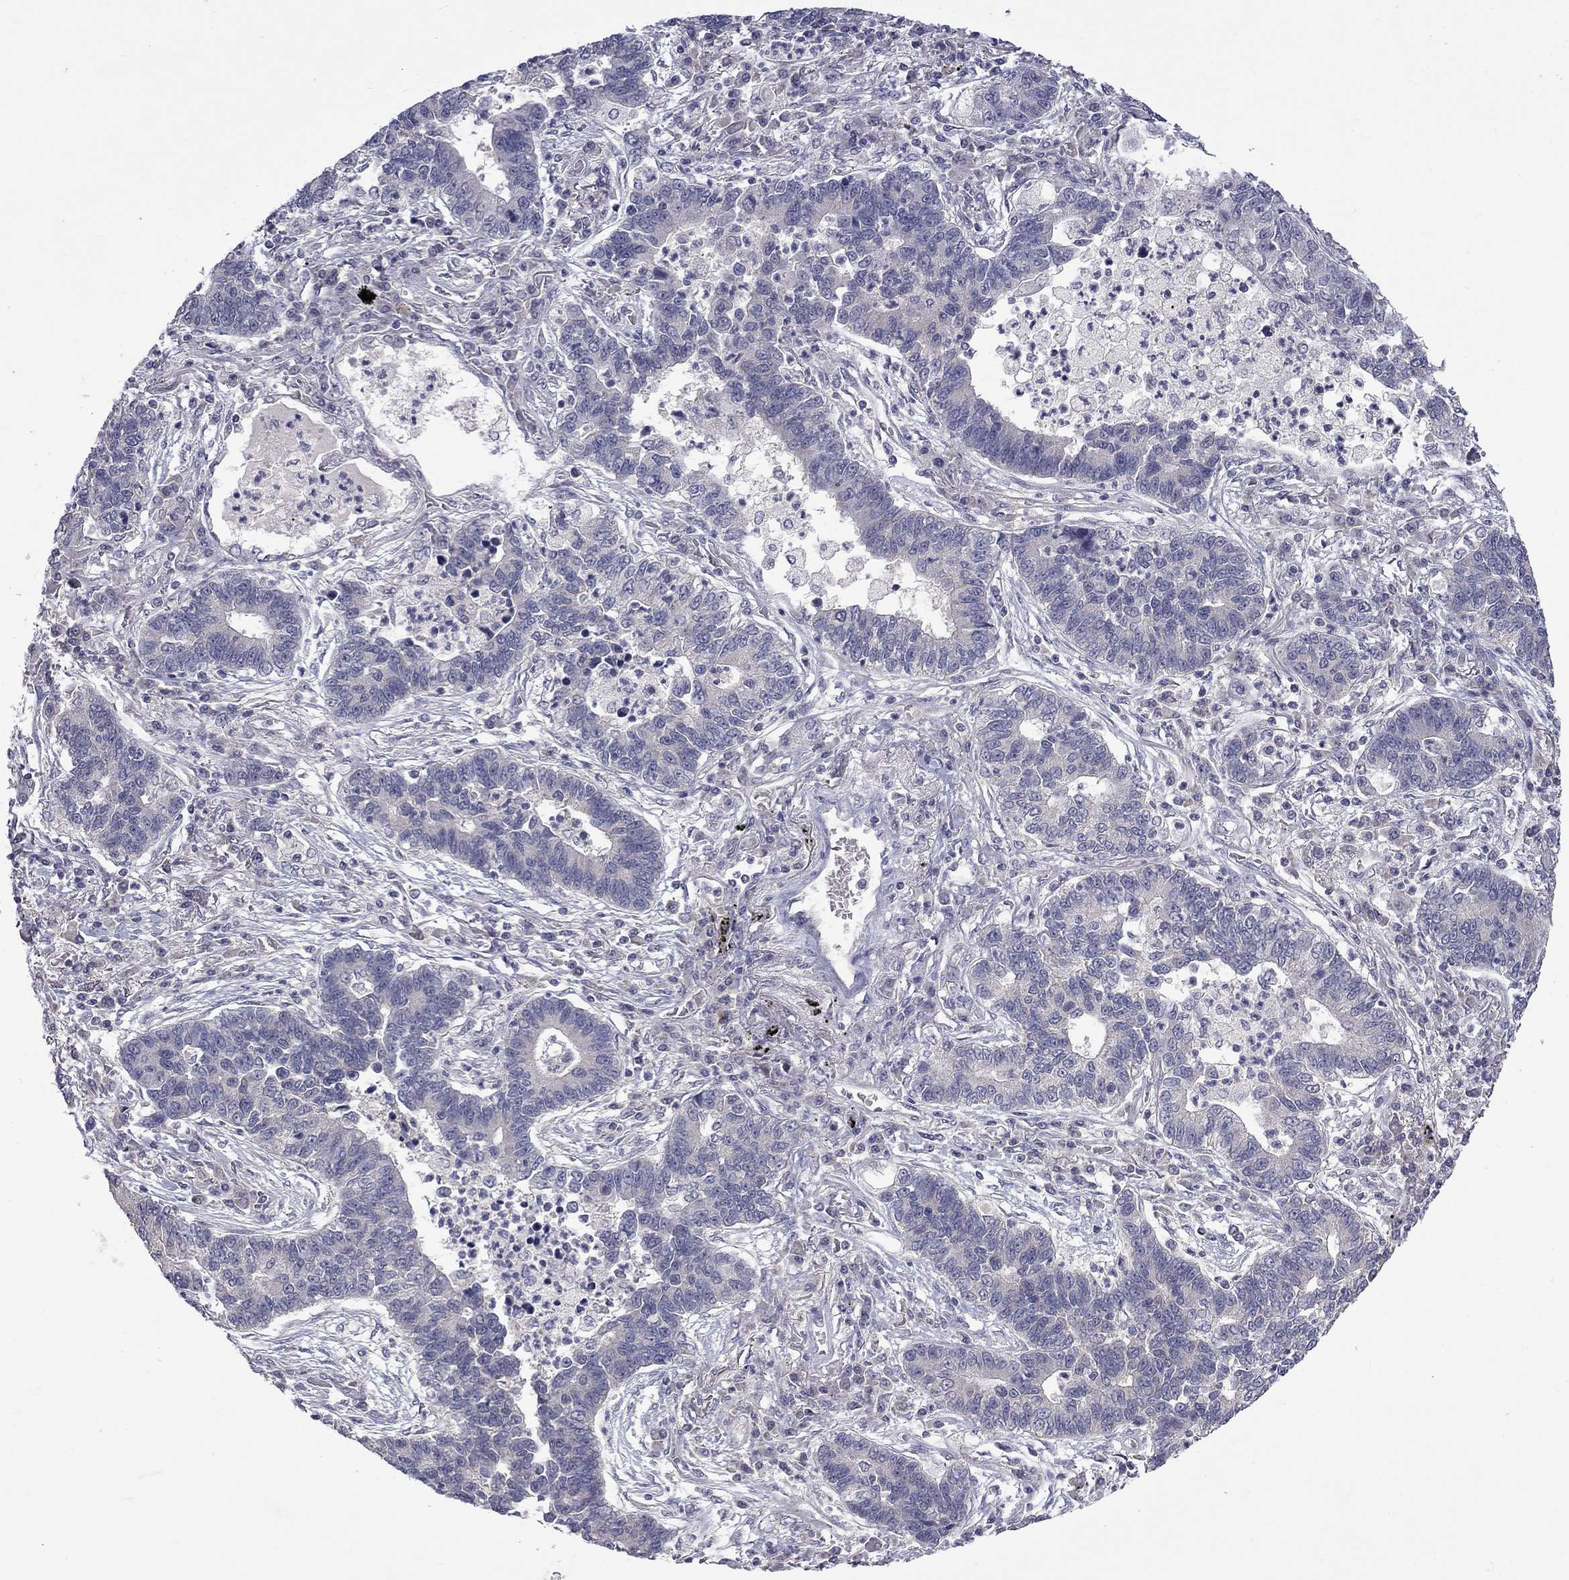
{"staining": {"intensity": "negative", "quantity": "none", "location": "none"}, "tissue": "lung cancer", "cell_type": "Tumor cells", "image_type": "cancer", "snomed": [{"axis": "morphology", "description": "Adenocarcinoma, NOS"}, {"axis": "topography", "description": "Lung"}], "caption": "DAB (3,3'-diaminobenzidine) immunohistochemical staining of lung cancer demonstrates no significant positivity in tumor cells.", "gene": "SLC39A14", "patient": {"sex": "female", "age": 57}}